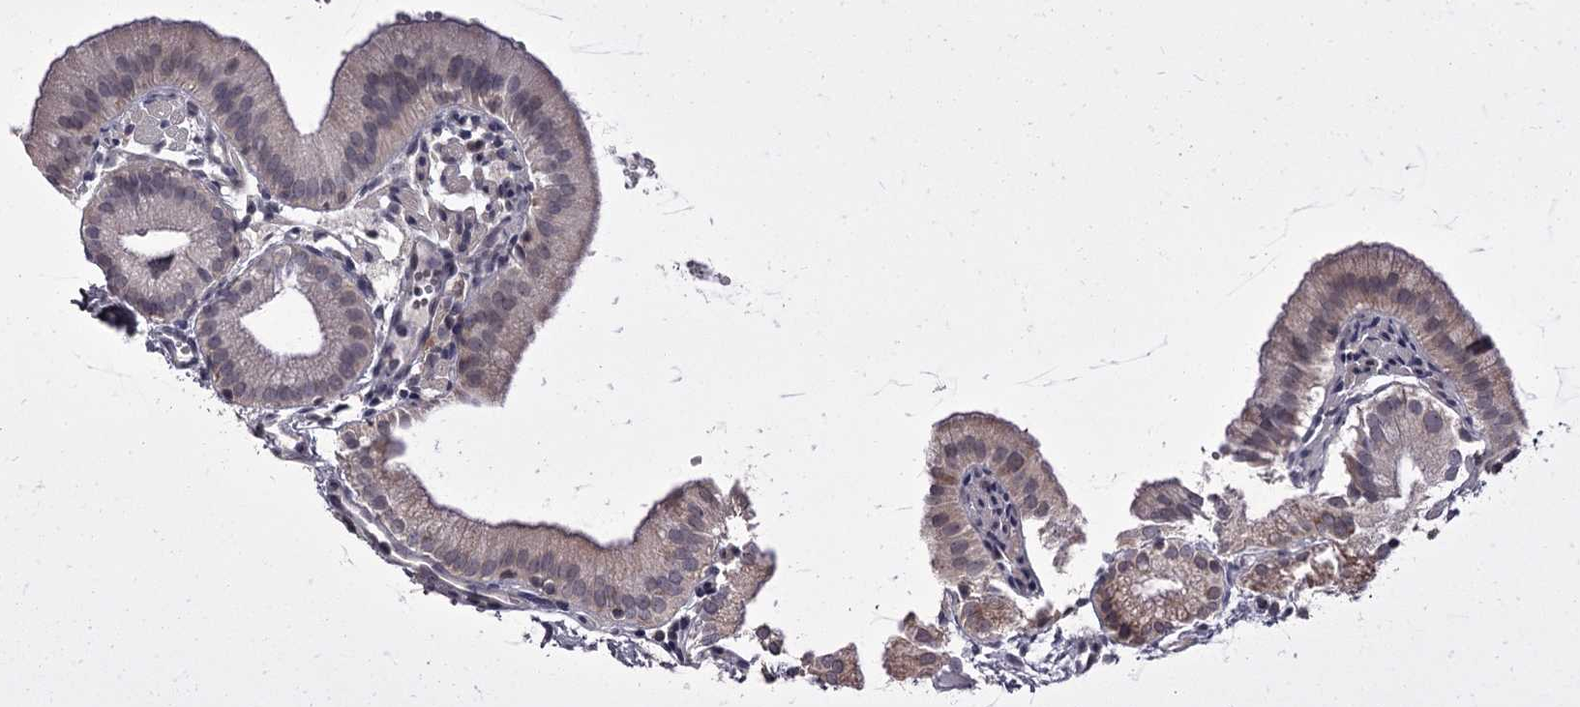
{"staining": {"intensity": "weak", "quantity": ">75%", "location": "cytoplasmic/membranous,nuclear"}, "tissue": "gallbladder", "cell_type": "Glandular cells", "image_type": "normal", "snomed": [{"axis": "morphology", "description": "Normal tissue, NOS"}, {"axis": "topography", "description": "Gallbladder"}], "caption": "Immunohistochemistry of normal gallbladder shows low levels of weak cytoplasmic/membranous,nuclear positivity in about >75% of glandular cells. (Stains: DAB in brown, nuclei in blue, Microscopy: brightfield microscopy at high magnification).", "gene": "CCDC92", "patient": {"sex": "male", "age": 55}}